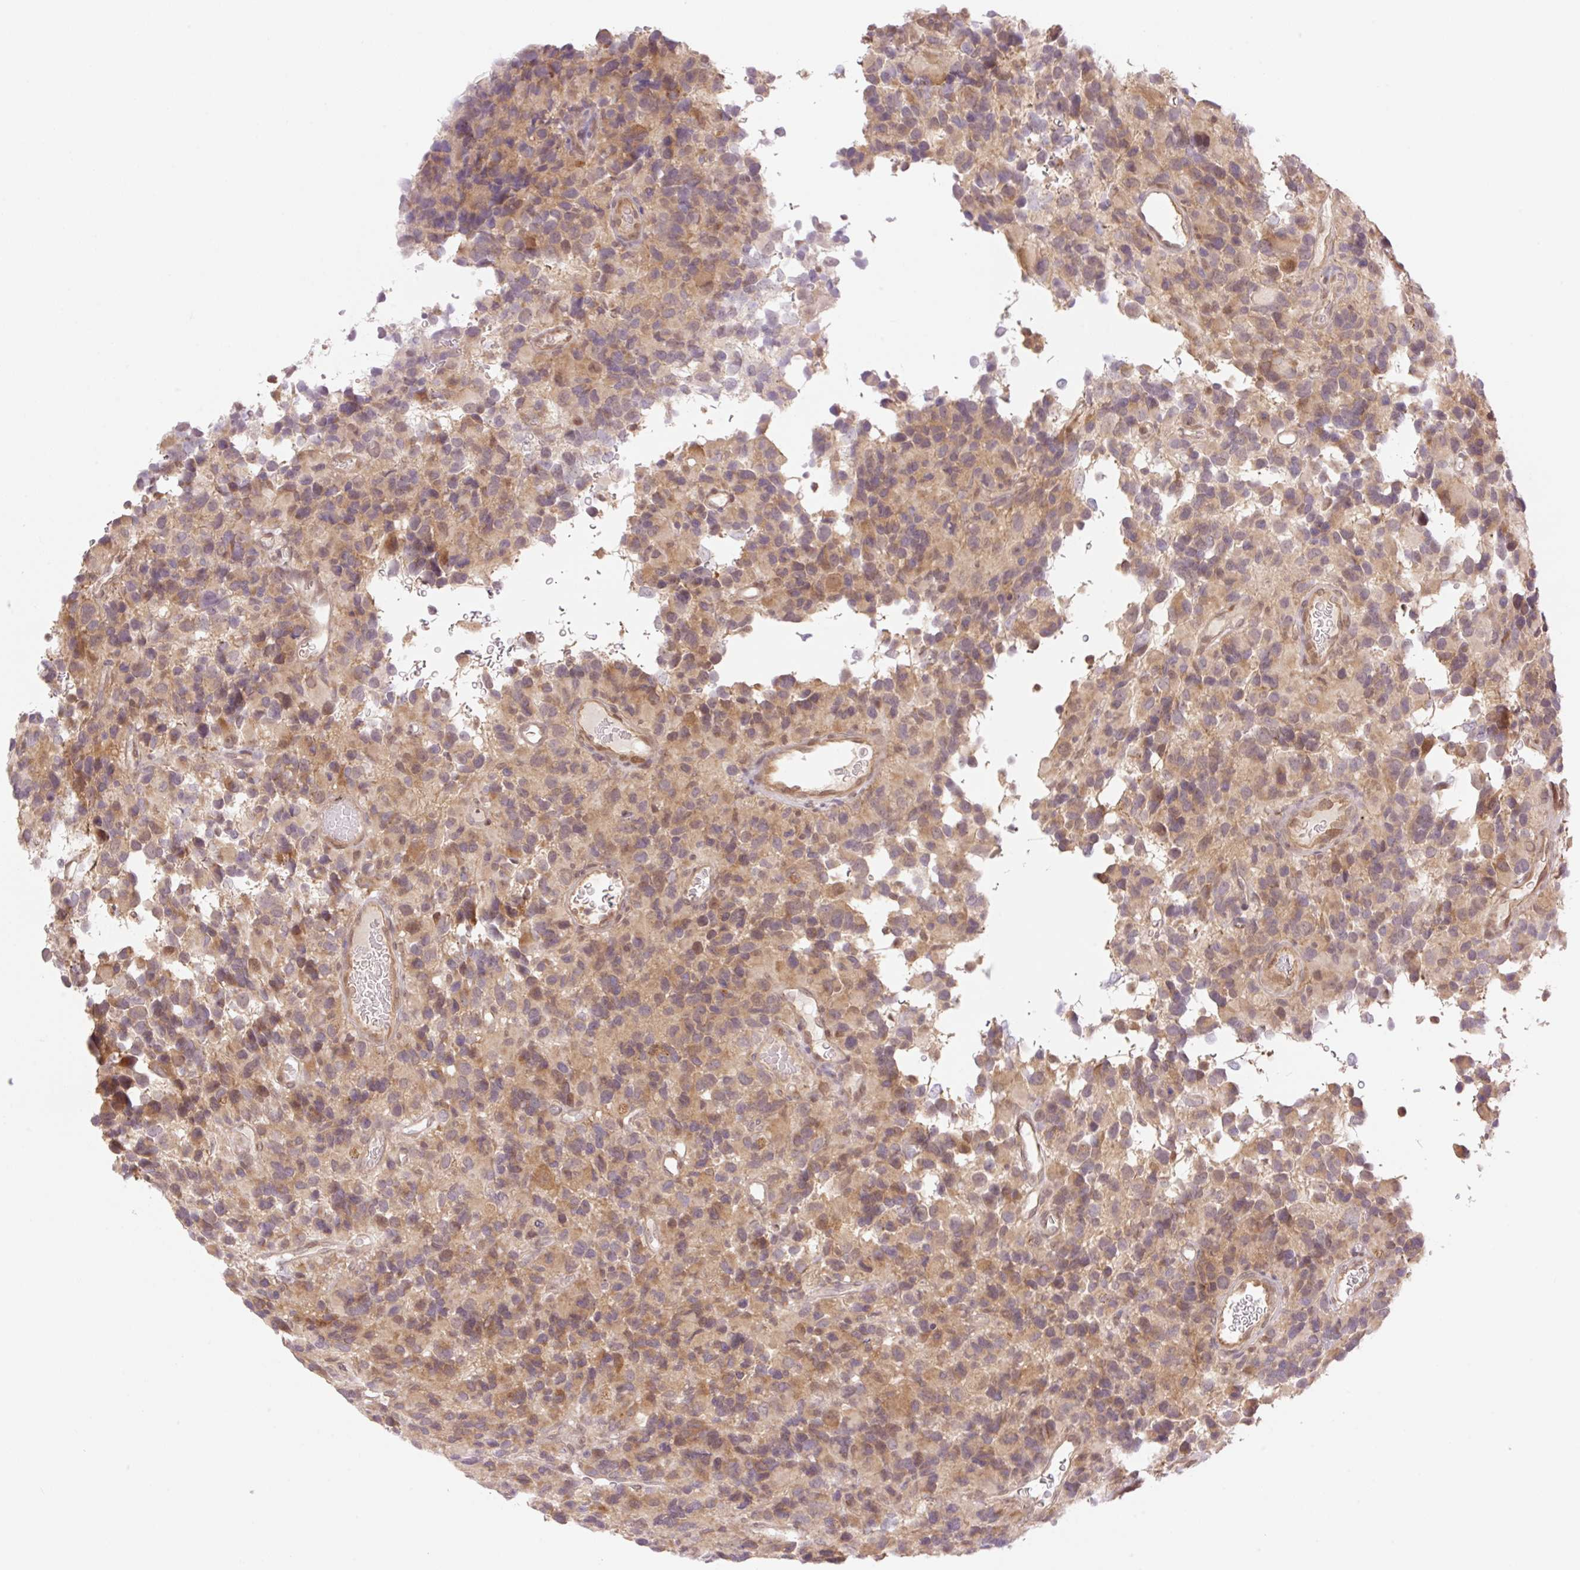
{"staining": {"intensity": "moderate", "quantity": "25%-75%", "location": "cytoplasmic/membranous"}, "tissue": "glioma", "cell_type": "Tumor cells", "image_type": "cancer", "snomed": [{"axis": "morphology", "description": "Glioma, malignant, High grade"}, {"axis": "topography", "description": "Brain"}], "caption": "Immunohistochemical staining of glioma displays moderate cytoplasmic/membranous protein expression in approximately 25%-75% of tumor cells.", "gene": "VPS25", "patient": {"sex": "male", "age": 77}}